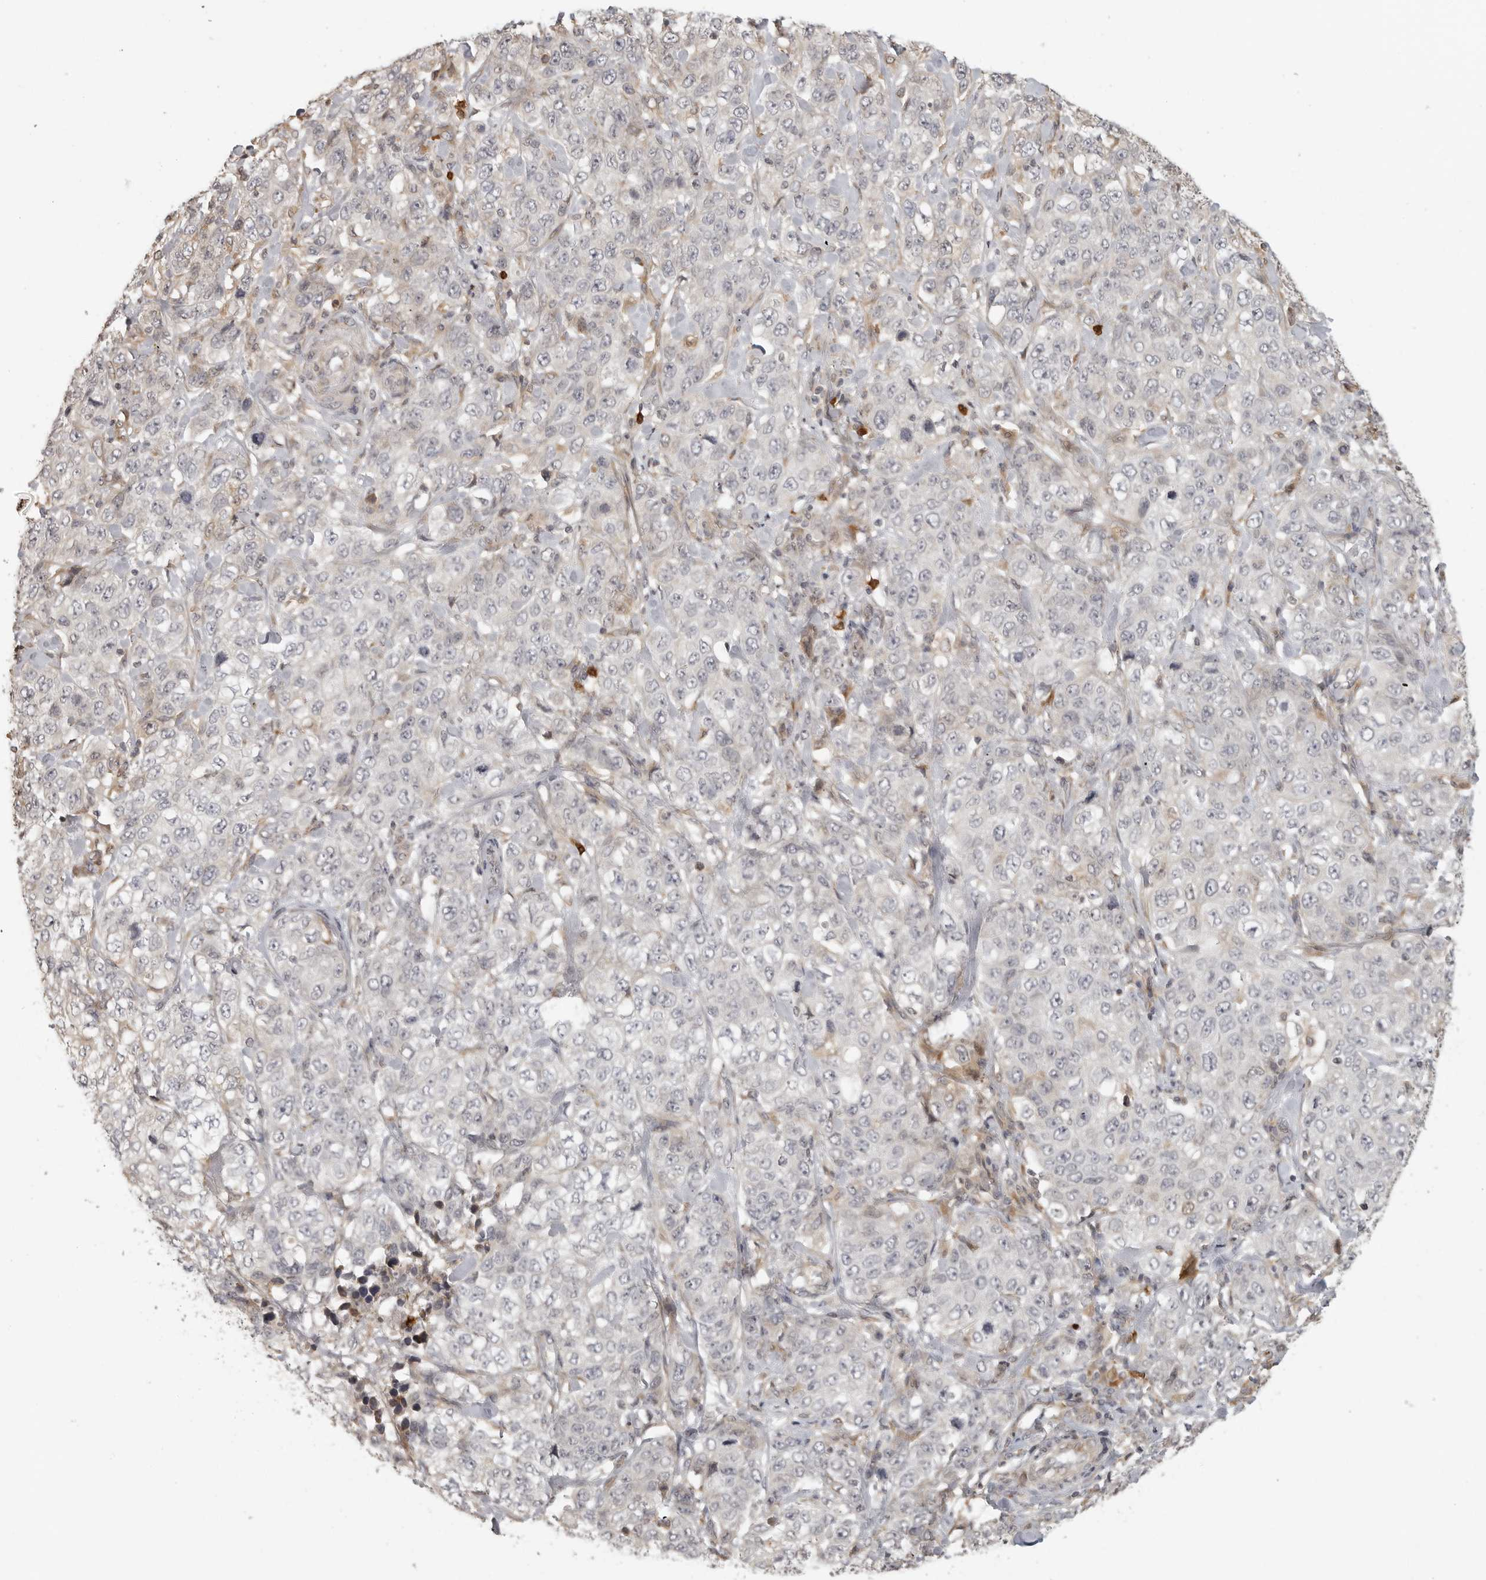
{"staining": {"intensity": "negative", "quantity": "none", "location": "none"}, "tissue": "stomach cancer", "cell_type": "Tumor cells", "image_type": "cancer", "snomed": [{"axis": "morphology", "description": "Adenocarcinoma, NOS"}, {"axis": "topography", "description": "Stomach"}], "caption": "Tumor cells are negative for protein expression in human stomach adenocarcinoma.", "gene": "IDO1", "patient": {"sex": "male", "age": 48}}